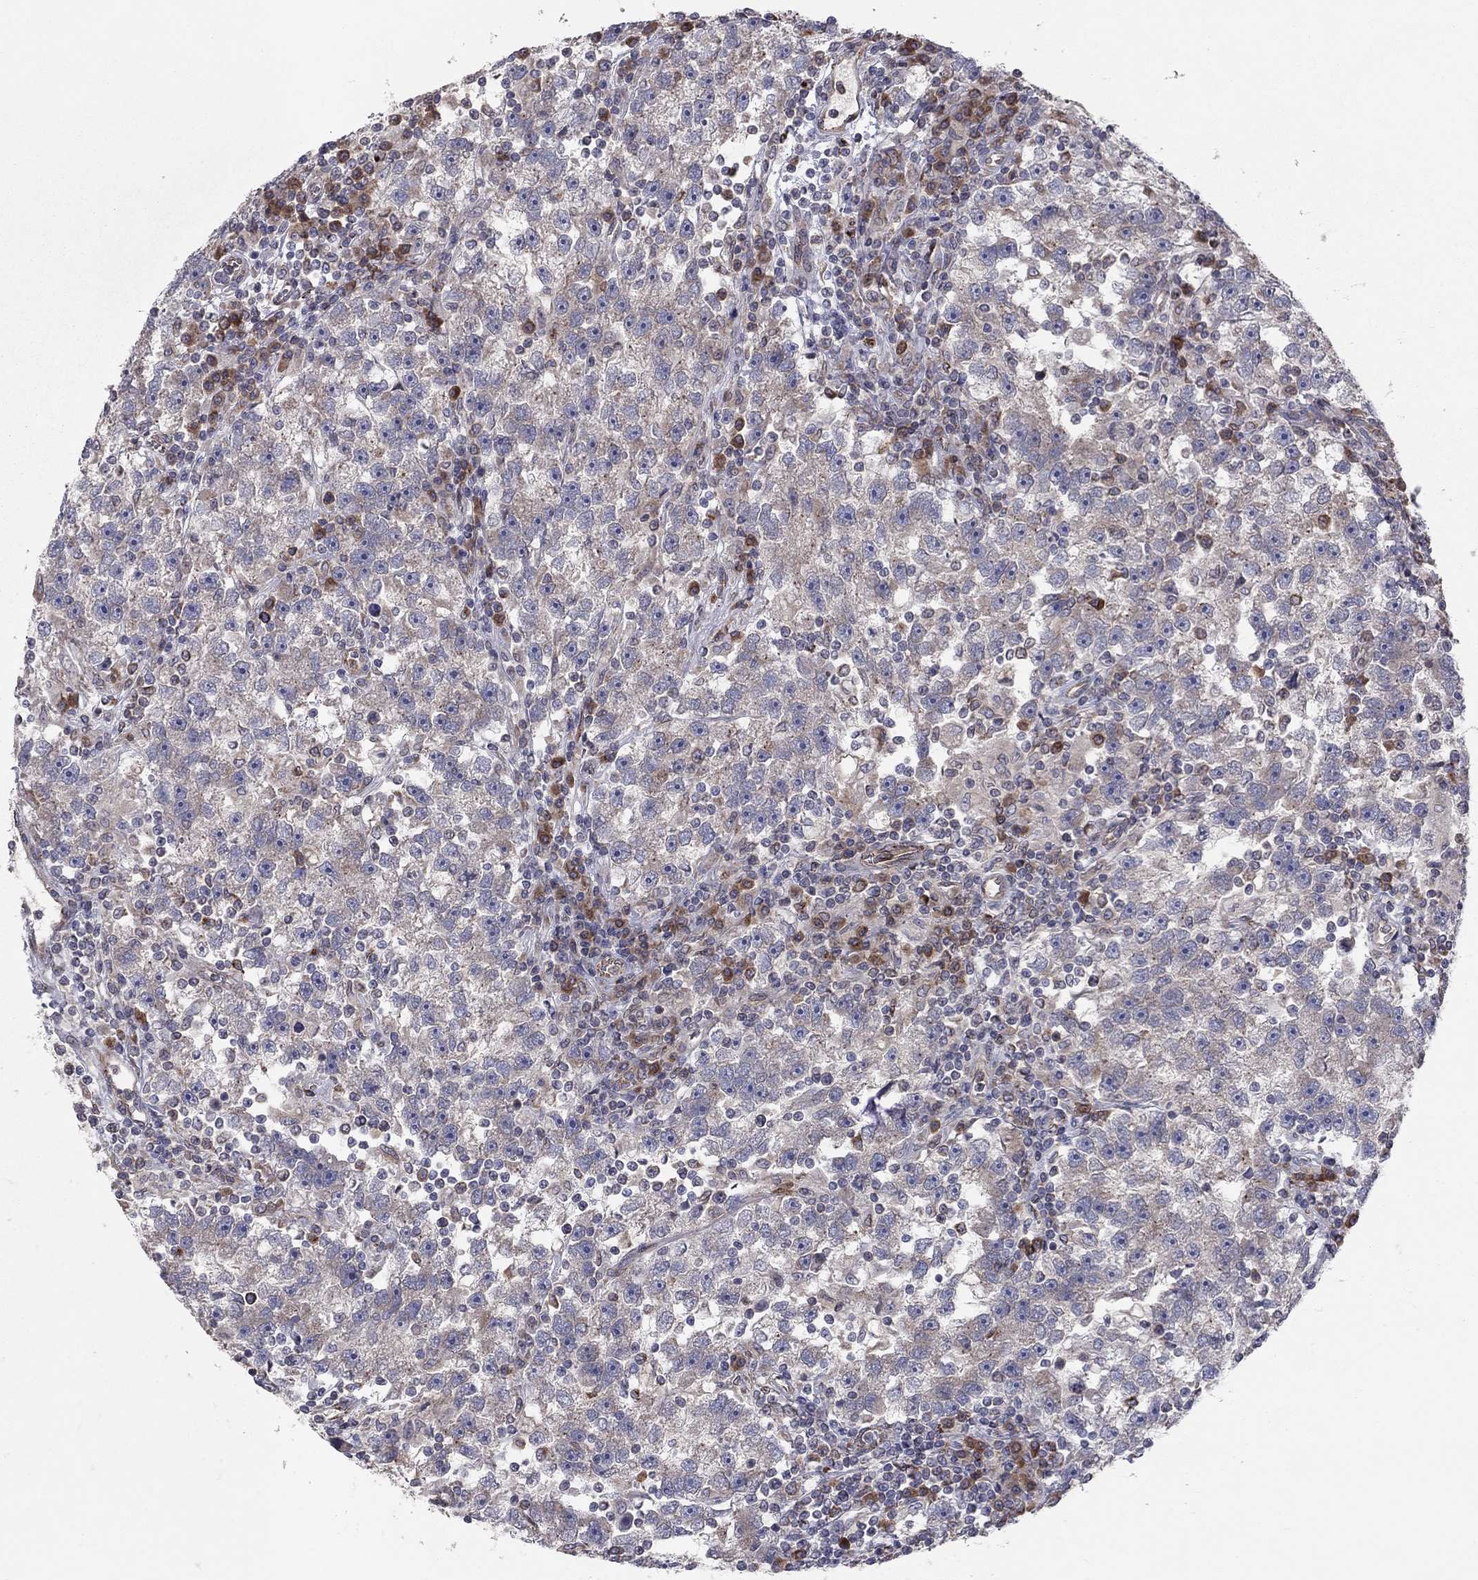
{"staining": {"intensity": "negative", "quantity": "none", "location": "none"}, "tissue": "testis cancer", "cell_type": "Tumor cells", "image_type": "cancer", "snomed": [{"axis": "morphology", "description": "Seminoma, NOS"}, {"axis": "topography", "description": "Testis"}], "caption": "Tumor cells show no significant expression in testis seminoma.", "gene": "YIF1A", "patient": {"sex": "male", "age": 47}}